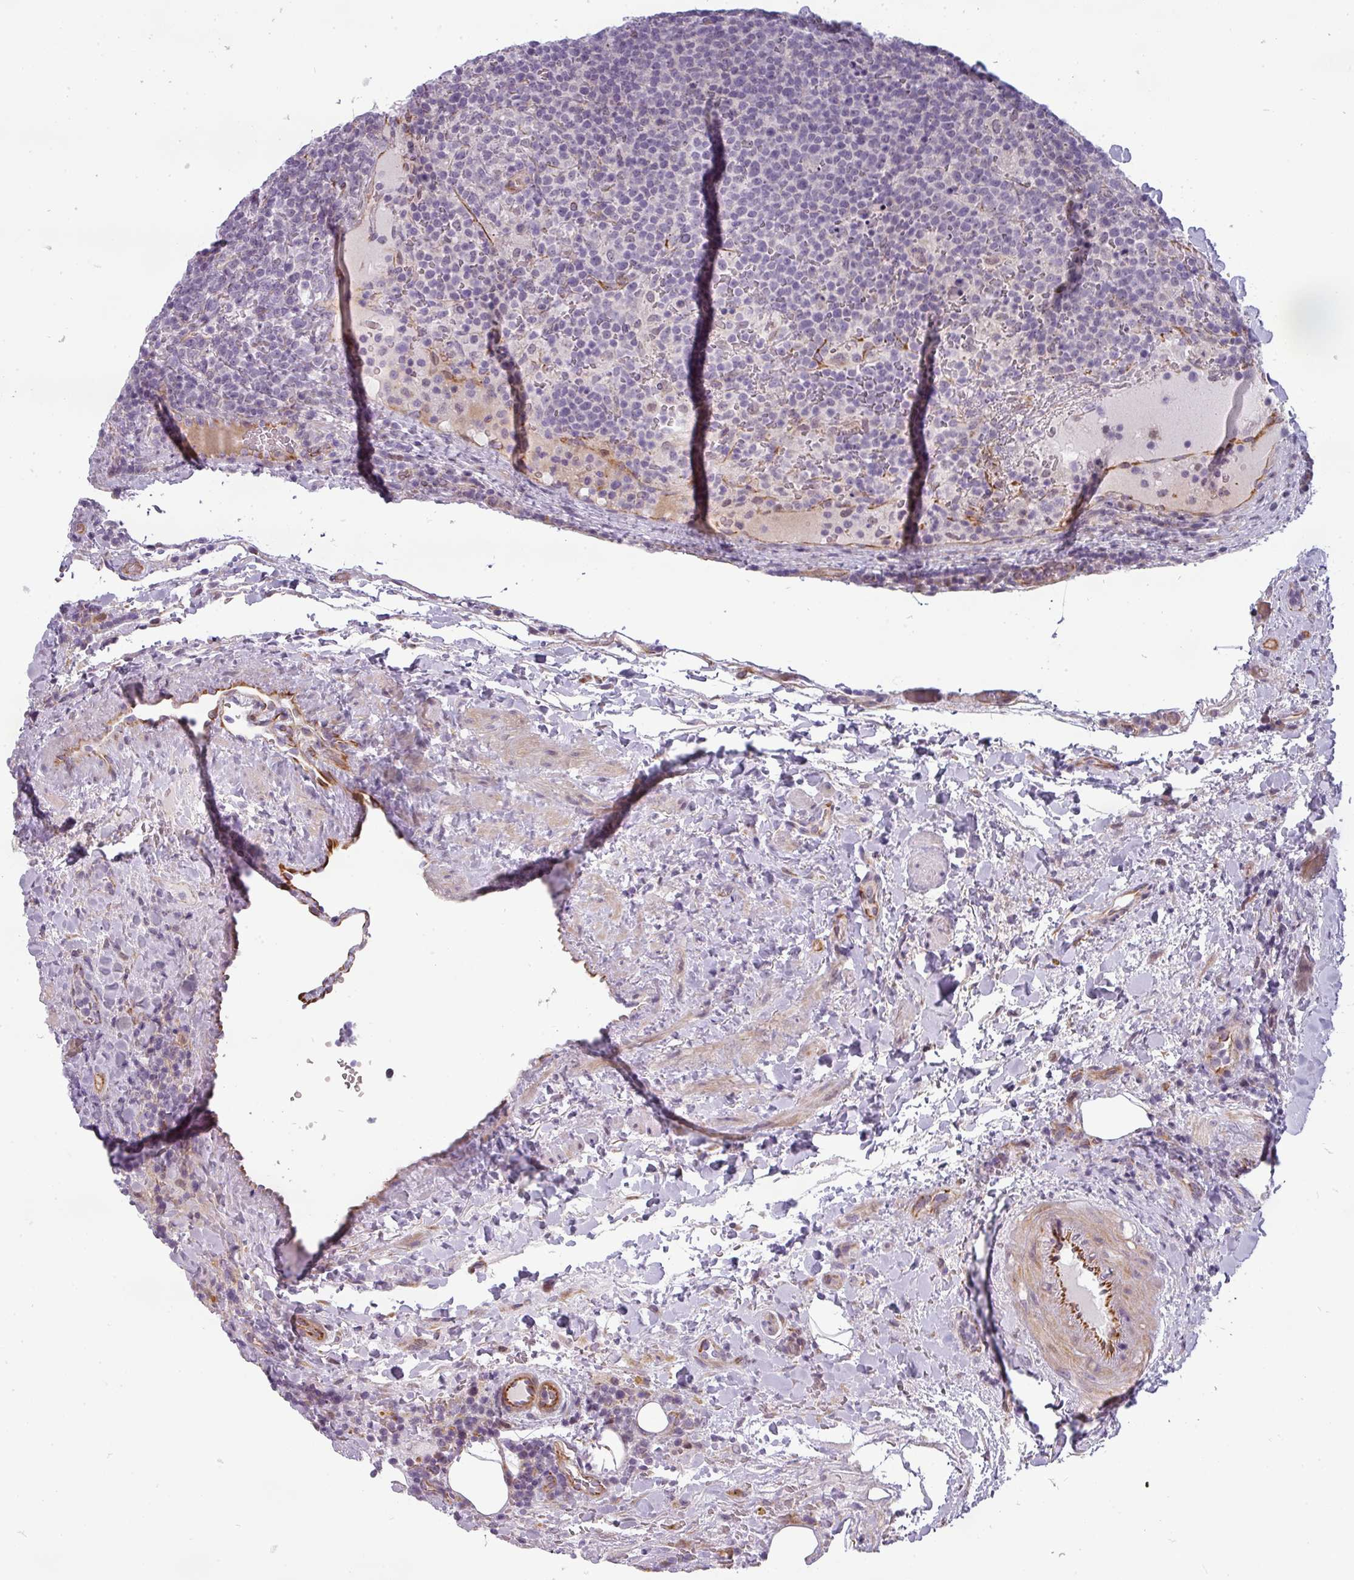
{"staining": {"intensity": "negative", "quantity": "none", "location": "none"}, "tissue": "lymphoma", "cell_type": "Tumor cells", "image_type": "cancer", "snomed": [{"axis": "morphology", "description": "Malignant lymphoma, non-Hodgkin's type, High grade"}, {"axis": "topography", "description": "Lymph node"}], "caption": "The histopathology image shows no significant expression in tumor cells of lymphoma.", "gene": "CHRDL1", "patient": {"sex": "male", "age": 61}}